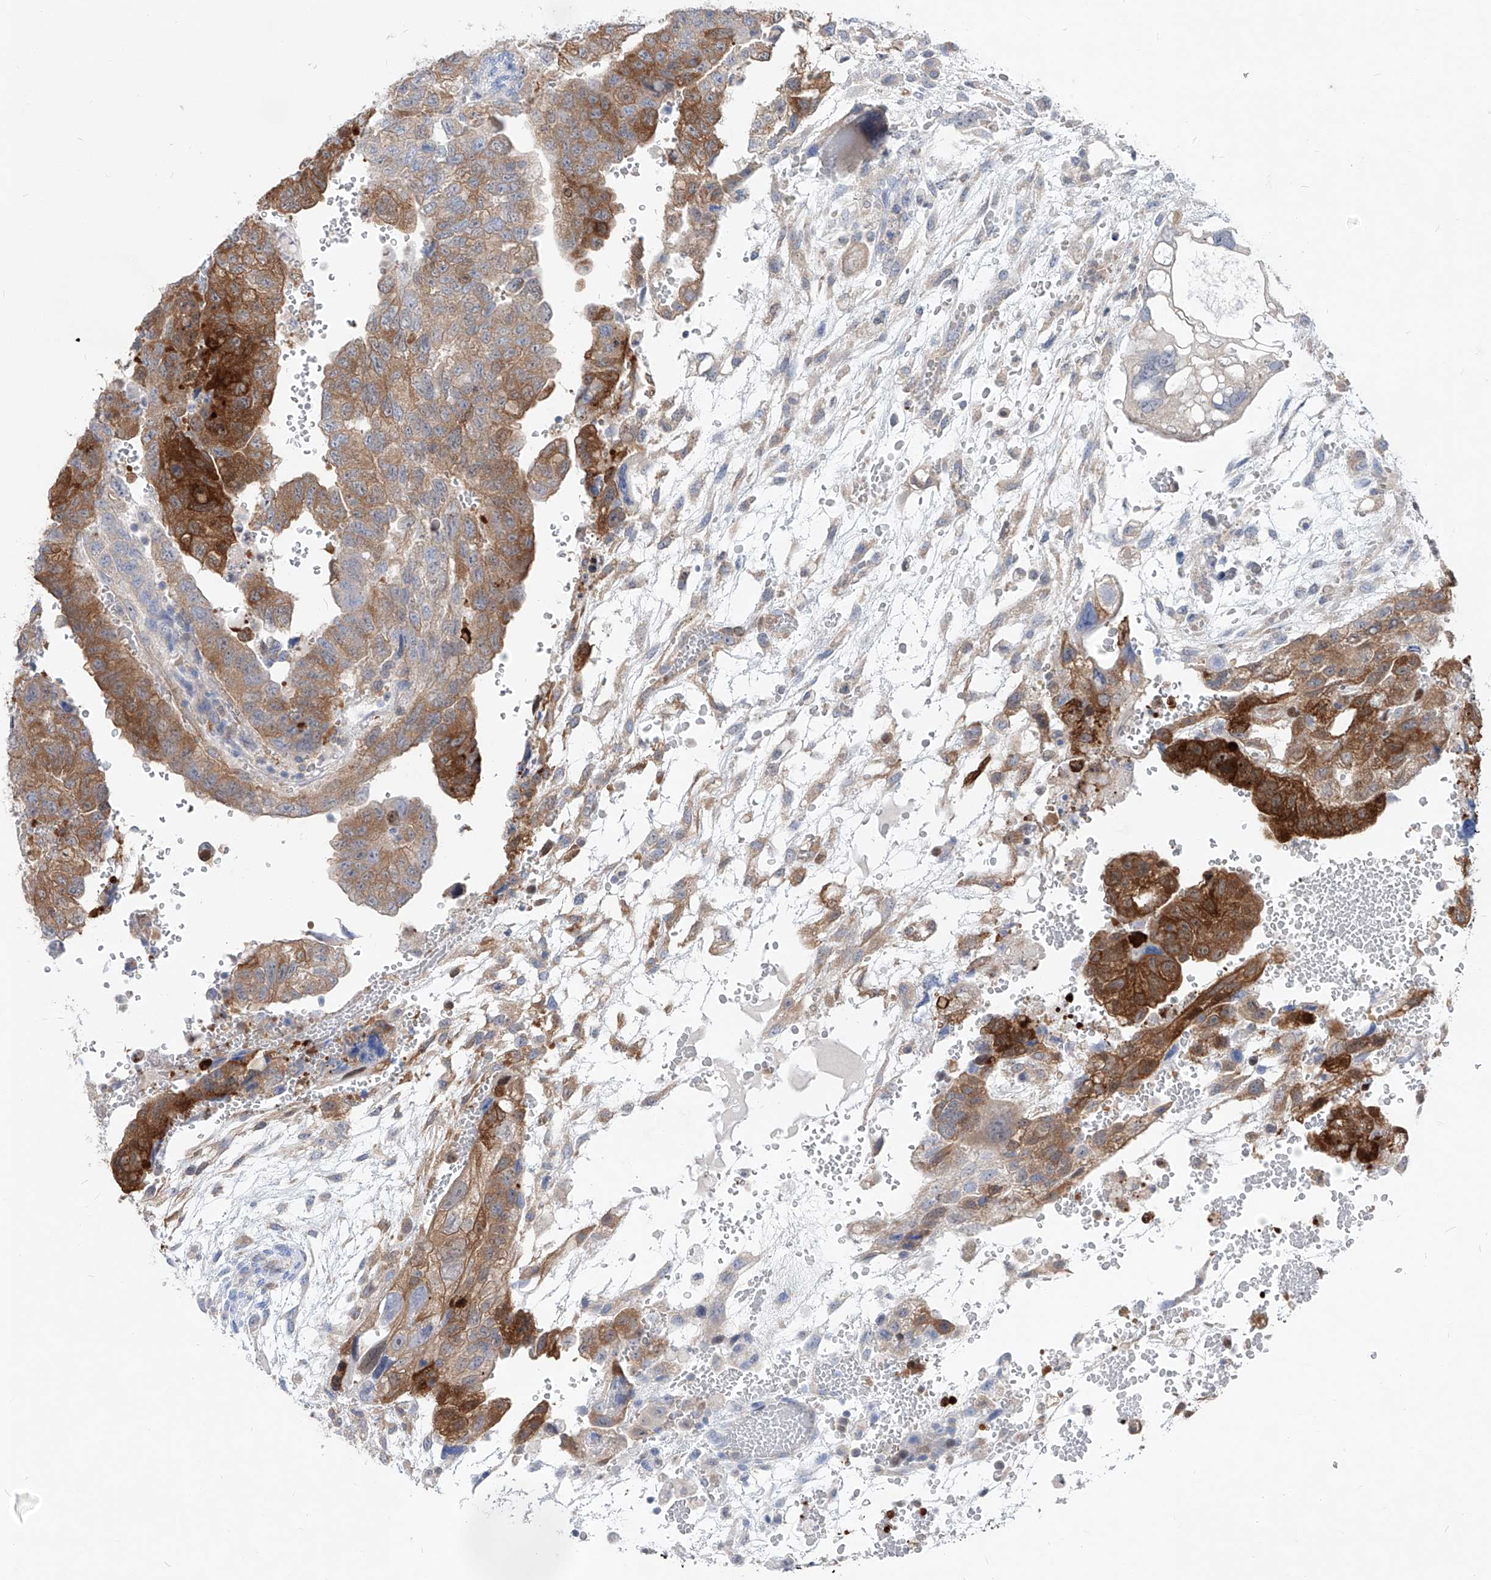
{"staining": {"intensity": "moderate", "quantity": ">75%", "location": "cytoplasmic/membranous"}, "tissue": "testis cancer", "cell_type": "Tumor cells", "image_type": "cancer", "snomed": [{"axis": "morphology", "description": "Carcinoma, Embryonal, NOS"}, {"axis": "topography", "description": "Testis"}], "caption": "Human testis cancer stained with a brown dye displays moderate cytoplasmic/membranous positive expression in approximately >75% of tumor cells.", "gene": "UFL1", "patient": {"sex": "male", "age": 36}}